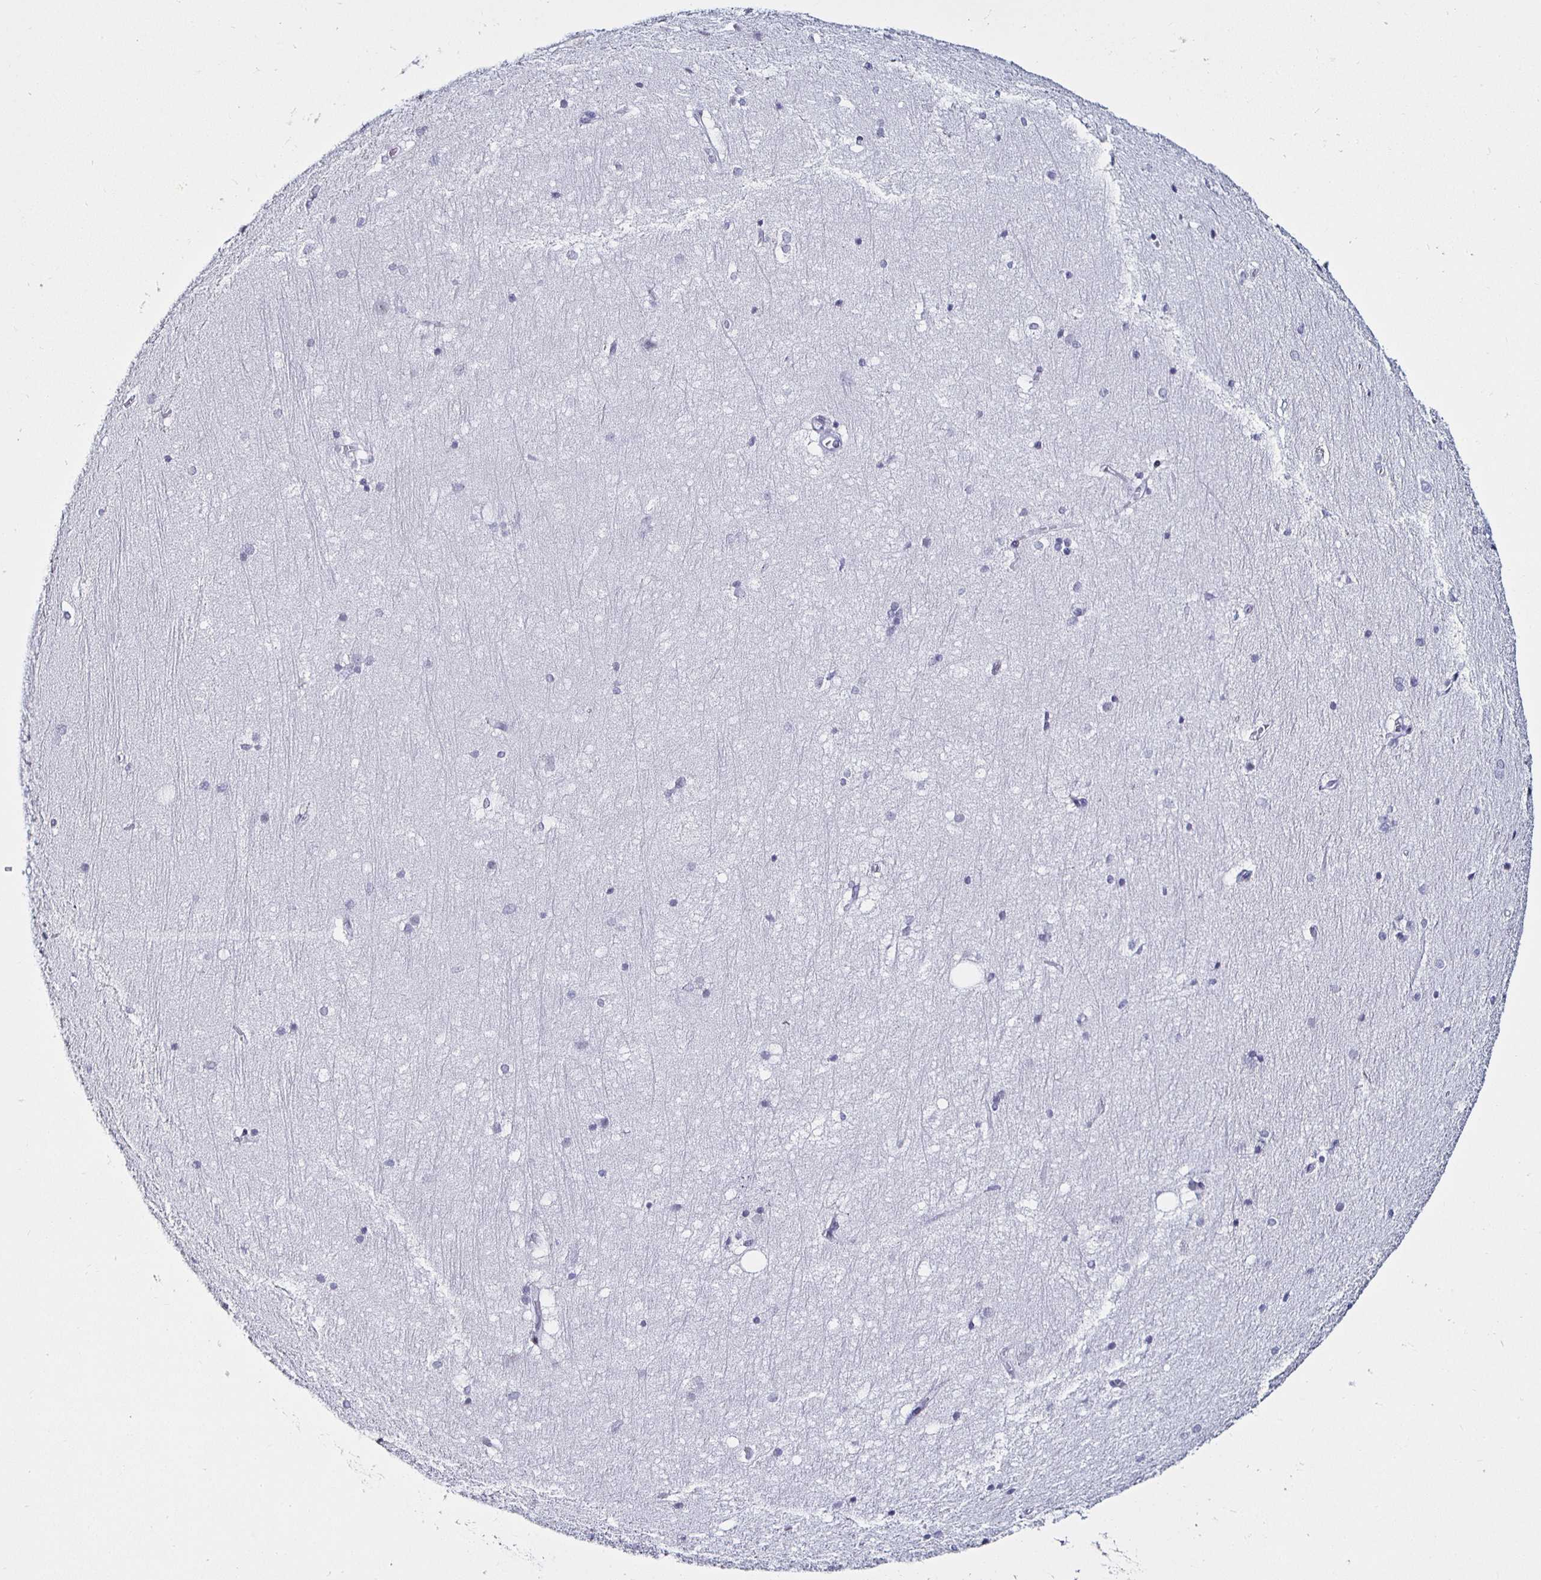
{"staining": {"intensity": "negative", "quantity": "none", "location": "none"}, "tissue": "hippocampus", "cell_type": "Glial cells", "image_type": "normal", "snomed": [{"axis": "morphology", "description": "Normal tissue, NOS"}, {"axis": "topography", "description": "Cerebral cortex"}, {"axis": "topography", "description": "Hippocampus"}], "caption": "This micrograph is of benign hippocampus stained with immunohistochemistry to label a protein in brown with the nuclei are counter-stained blue. There is no staining in glial cells. (Stains: DAB (3,3'-diaminobenzidine) immunohistochemistry with hematoxylin counter stain, Microscopy: brightfield microscopy at high magnification).", "gene": "KRT4", "patient": {"sex": "female", "age": 19}}